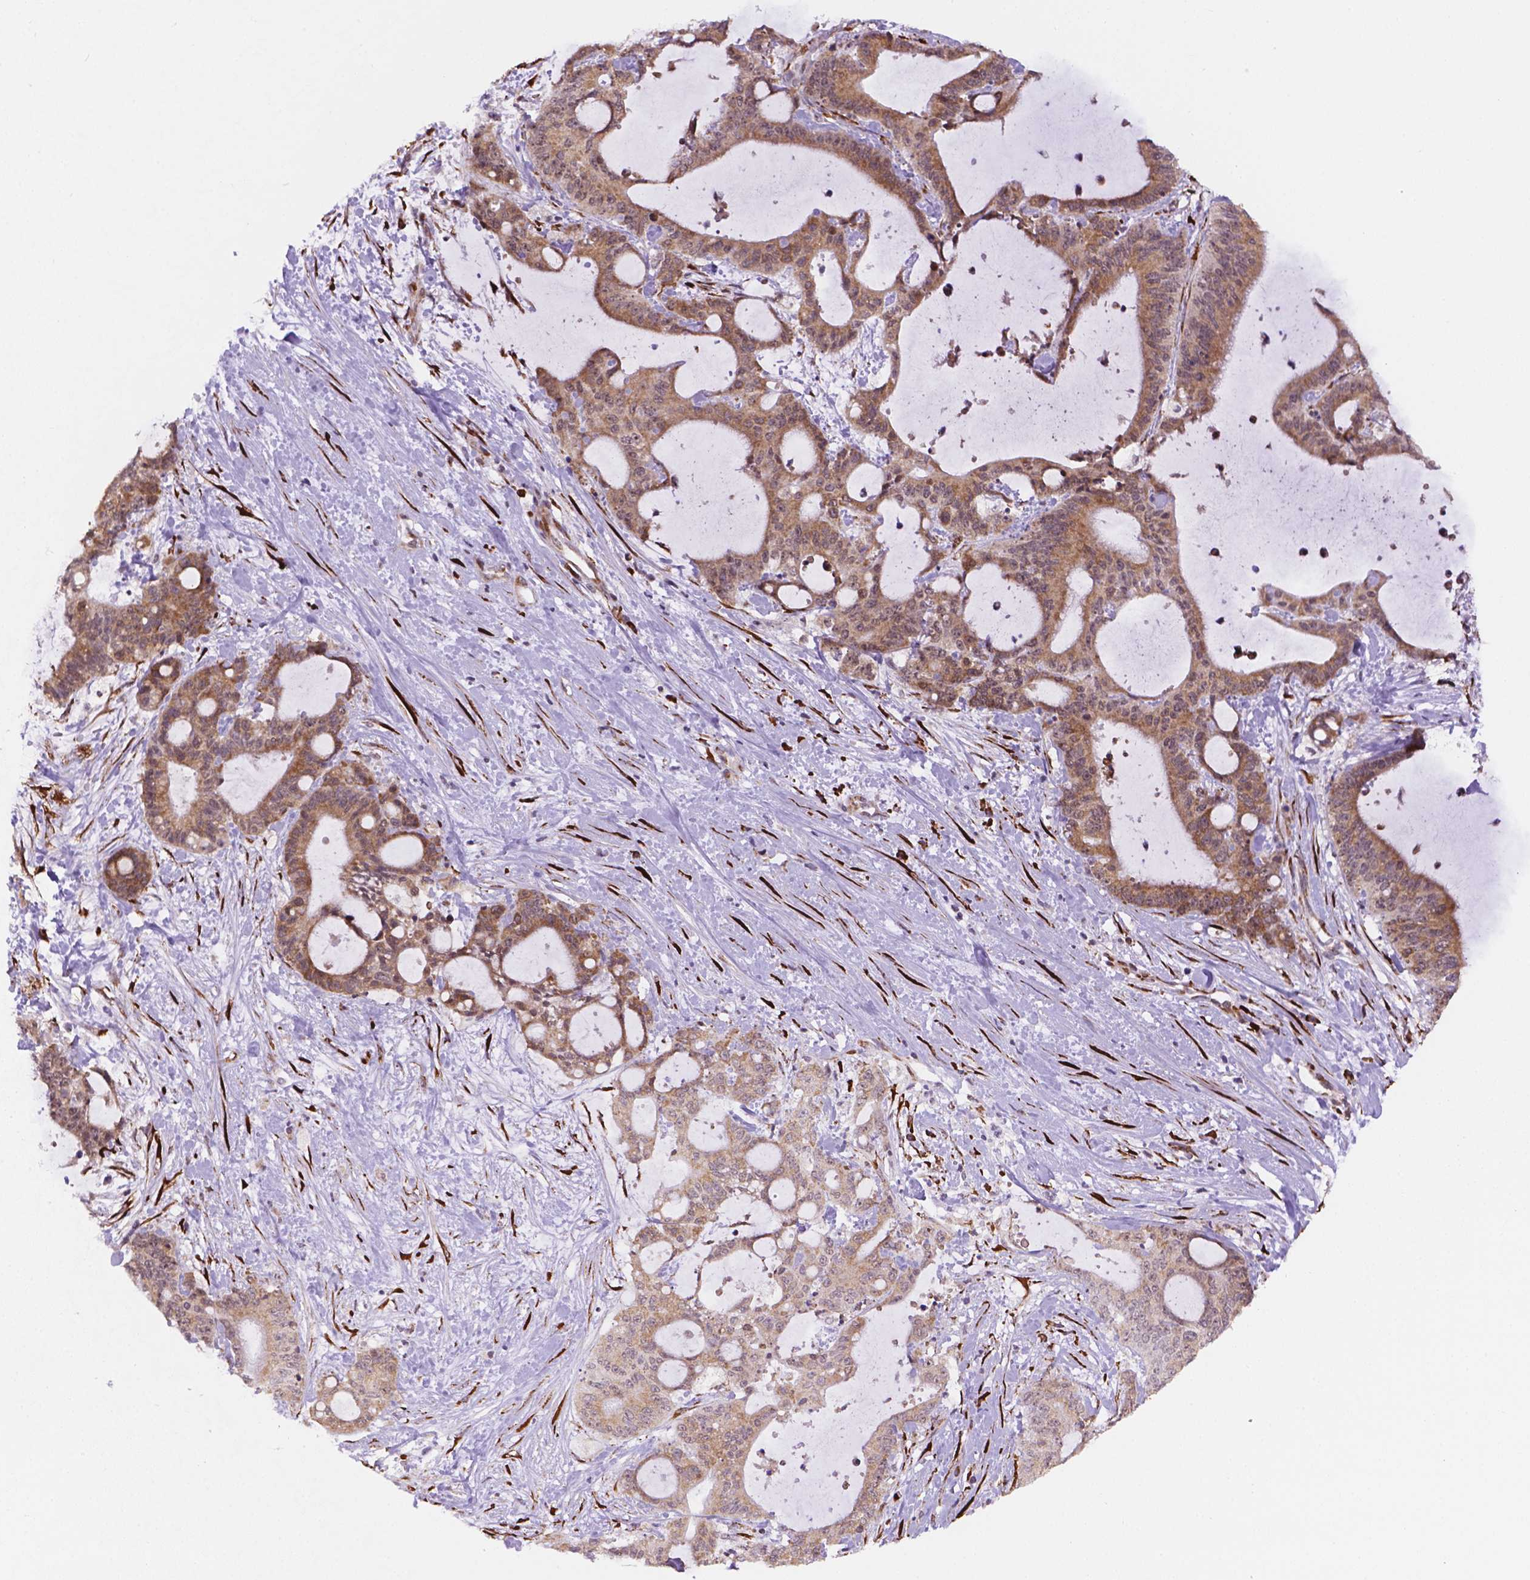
{"staining": {"intensity": "moderate", "quantity": ">75%", "location": "cytoplasmic/membranous,nuclear"}, "tissue": "liver cancer", "cell_type": "Tumor cells", "image_type": "cancer", "snomed": [{"axis": "morphology", "description": "Cholangiocarcinoma"}, {"axis": "topography", "description": "Liver"}], "caption": "IHC histopathology image of human cholangiocarcinoma (liver) stained for a protein (brown), which displays medium levels of moderate cytoplasmic/membranous and nuclear positivity in about >75% of tumor cells.", "gene": "FNIP1", "patient": {"sex": "female", "age": 73}}